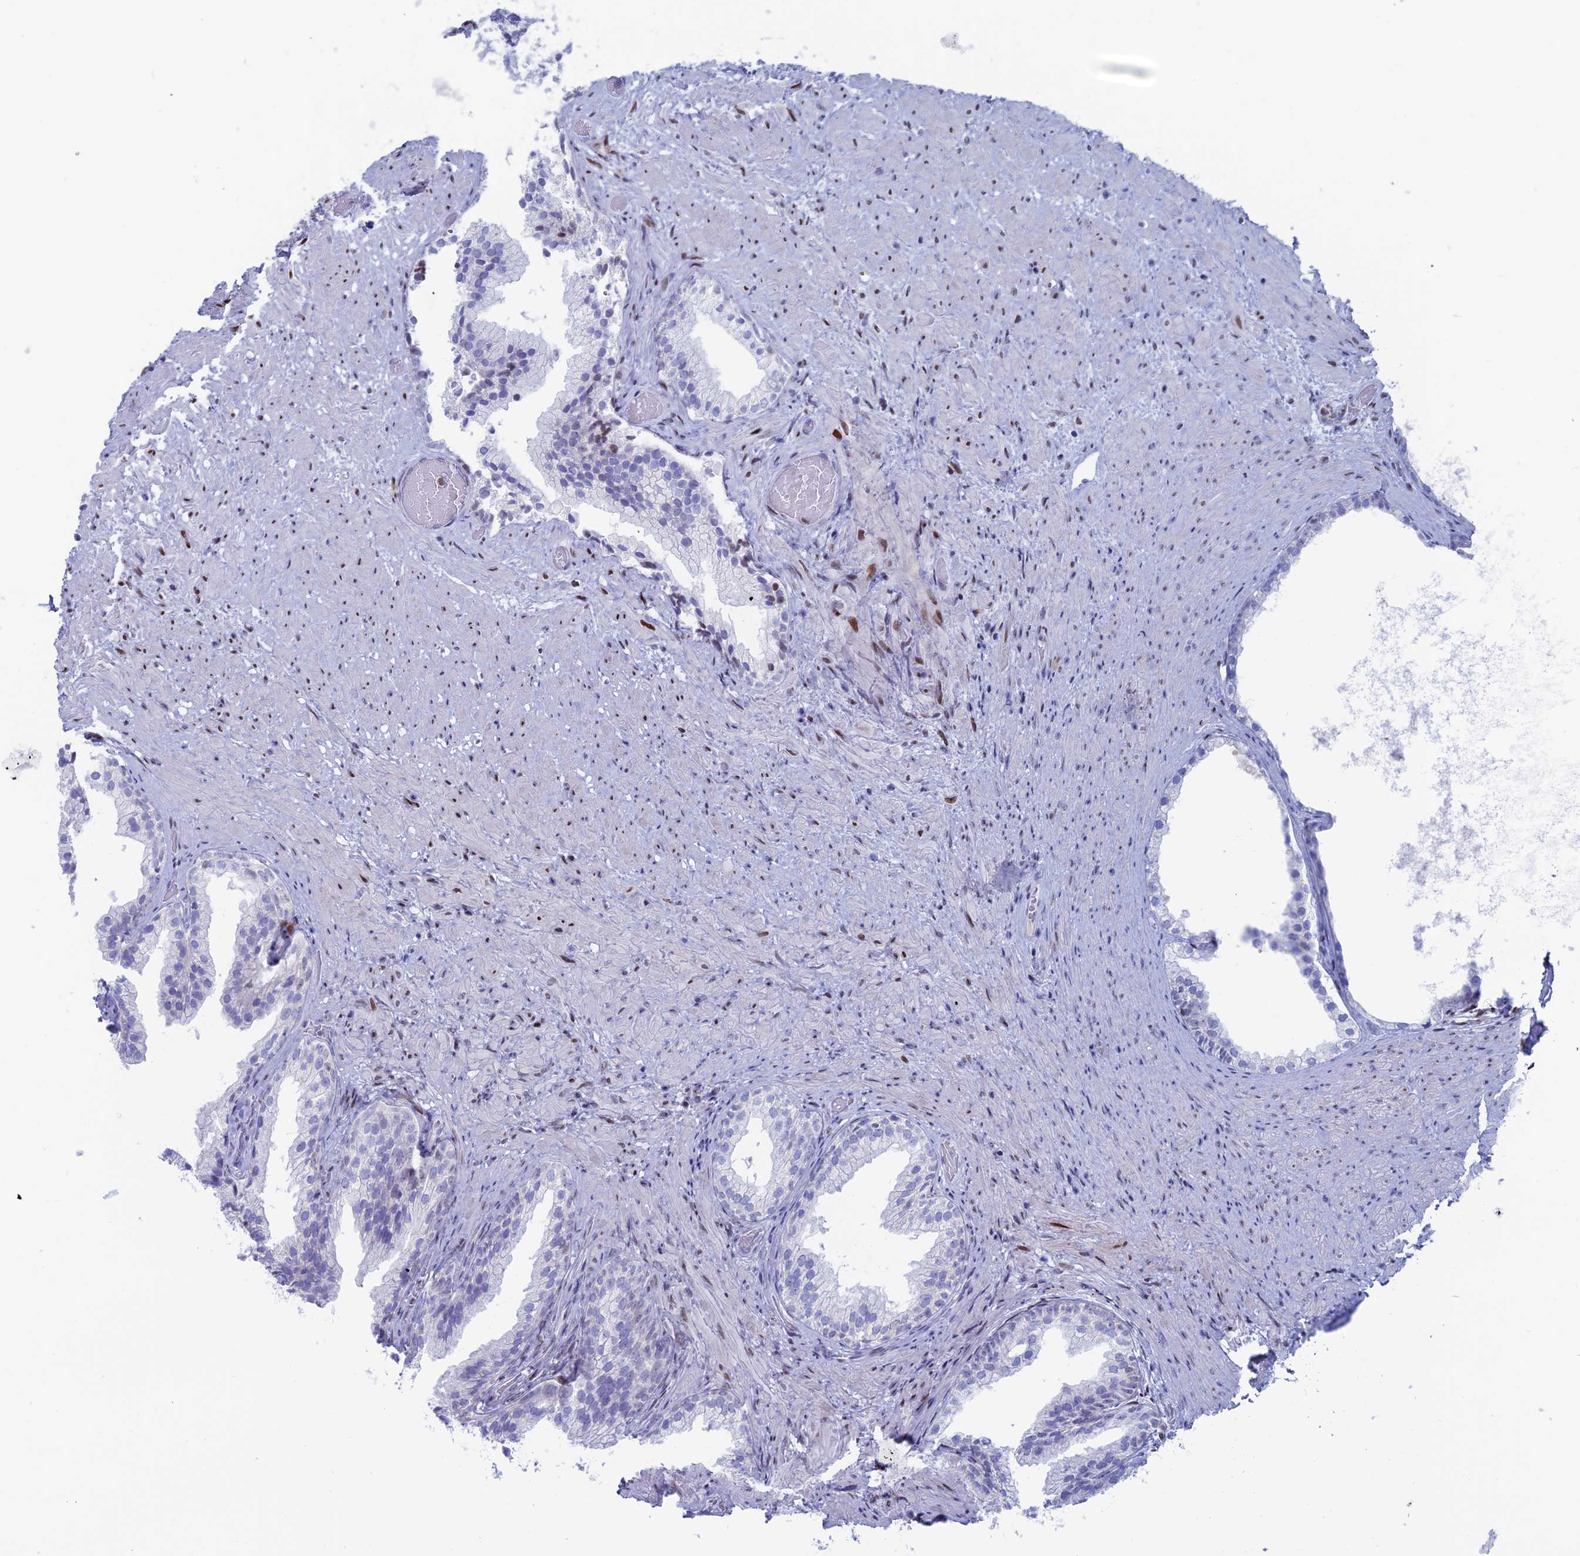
{"staining": {"intensity": "negative", "quantity": "none", "location": "none"}, "tissue": "prostate", "cell_type": "Glandular cells", "image_type": "normal", "snomed": [{"axis": "morphology", "description": "Normal tissue, NOS"}, {"axis": "topography", "description": "Prostate"}], "caption": "The photomicrograph shows no staining of glandular cells in unremarkable prostate. (DAB immunohistochemistry (IHC) with hematoxylin counter stain).", "gene": "CERS6", "patient": {"sex": "male", "age": 76}}